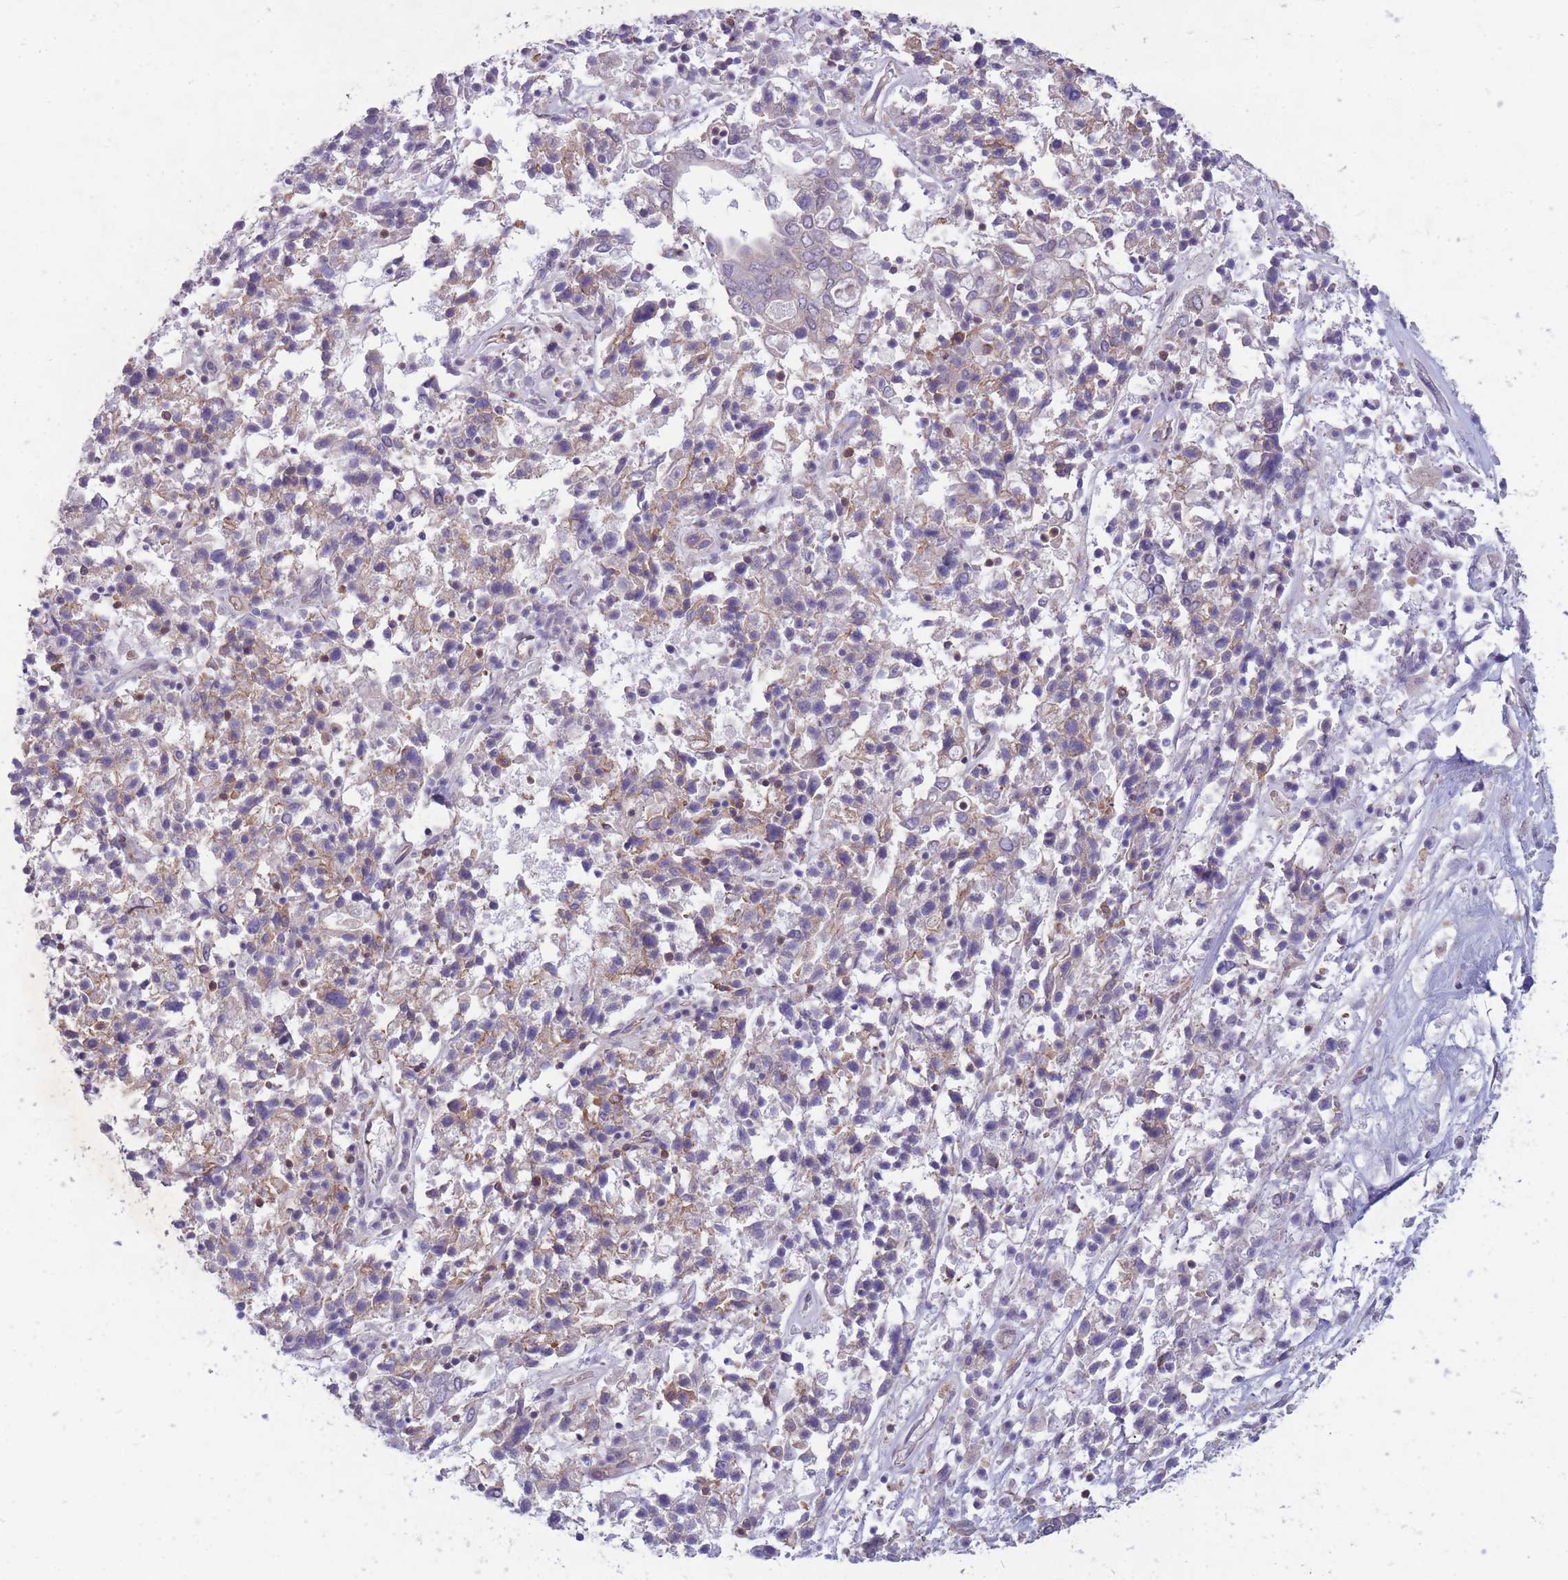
{"staining": {"intensity": "negative", "quantity": "none", "location": "none"}, "tissue": "ovarian cancer", "cell_type": "Tumor cells", "image_type": "cancer", "snomed": [{"axis": "morphology", "description": "Carcinoma, endometroid"}, {"axis": "topography", "description": "Ovary"}], "caption": "There is no significant expression in tumor cells of ovarian cancer.", "gene": "GGA1", "patient": {"sex": "female", "age": 62}}